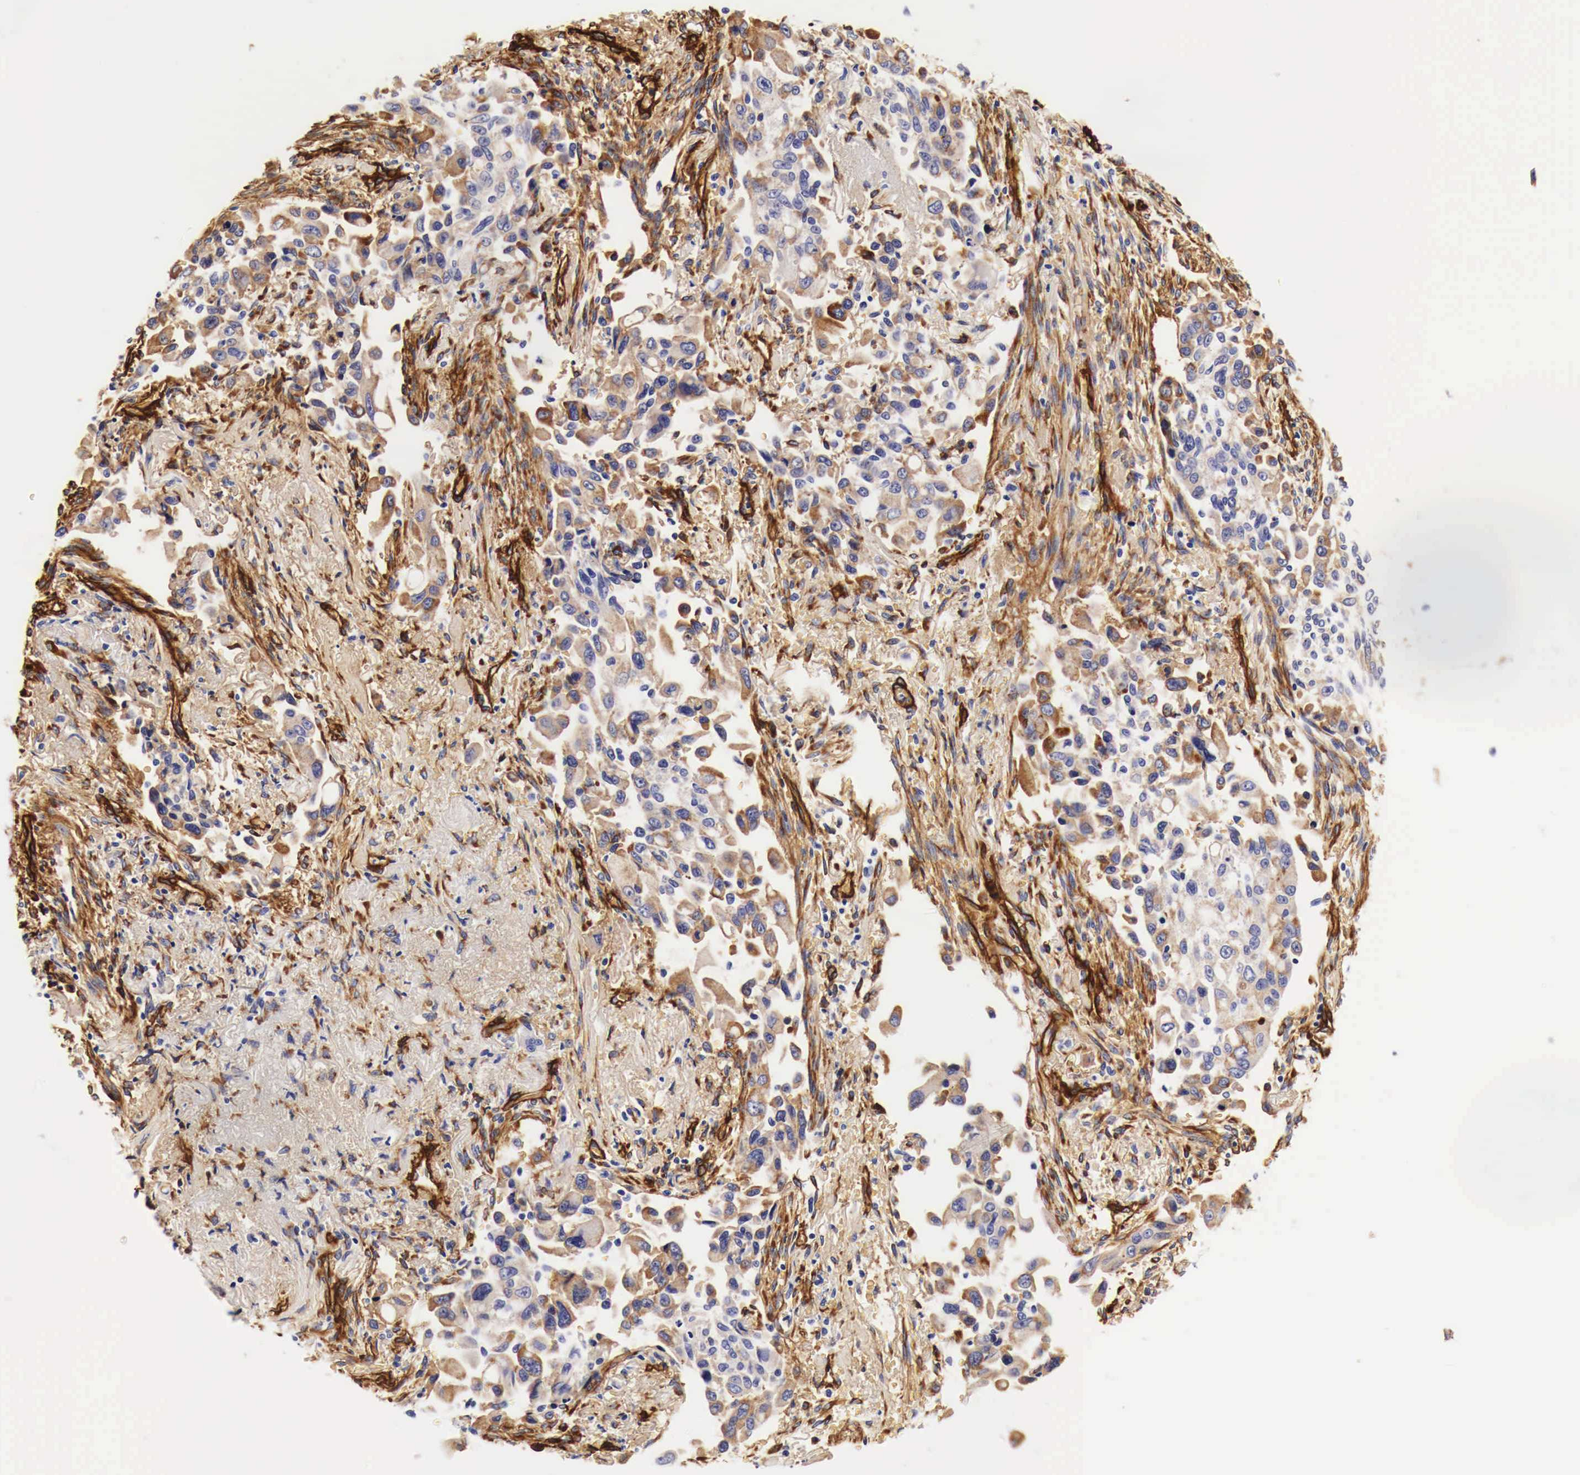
{"staining": {"intensity": "weak", "quantity": "25%-75%", "location": "cytoplasmic/membranous"}, "tissue": "lung cancer", "cell_type": "Tumor cells", "image_type": "cancer", "snomed": [{"axis": "morphology", "description": "Adenocarcinoma, NOS"}, {"axis": "topography", "description": "Lung"}], "caption": "Lung adenocarcinoma stained with a protein marker reveals weak staining in tumor cells.", "gene": "LAMB2", "patient": {"sex": "male", "age": 68}}